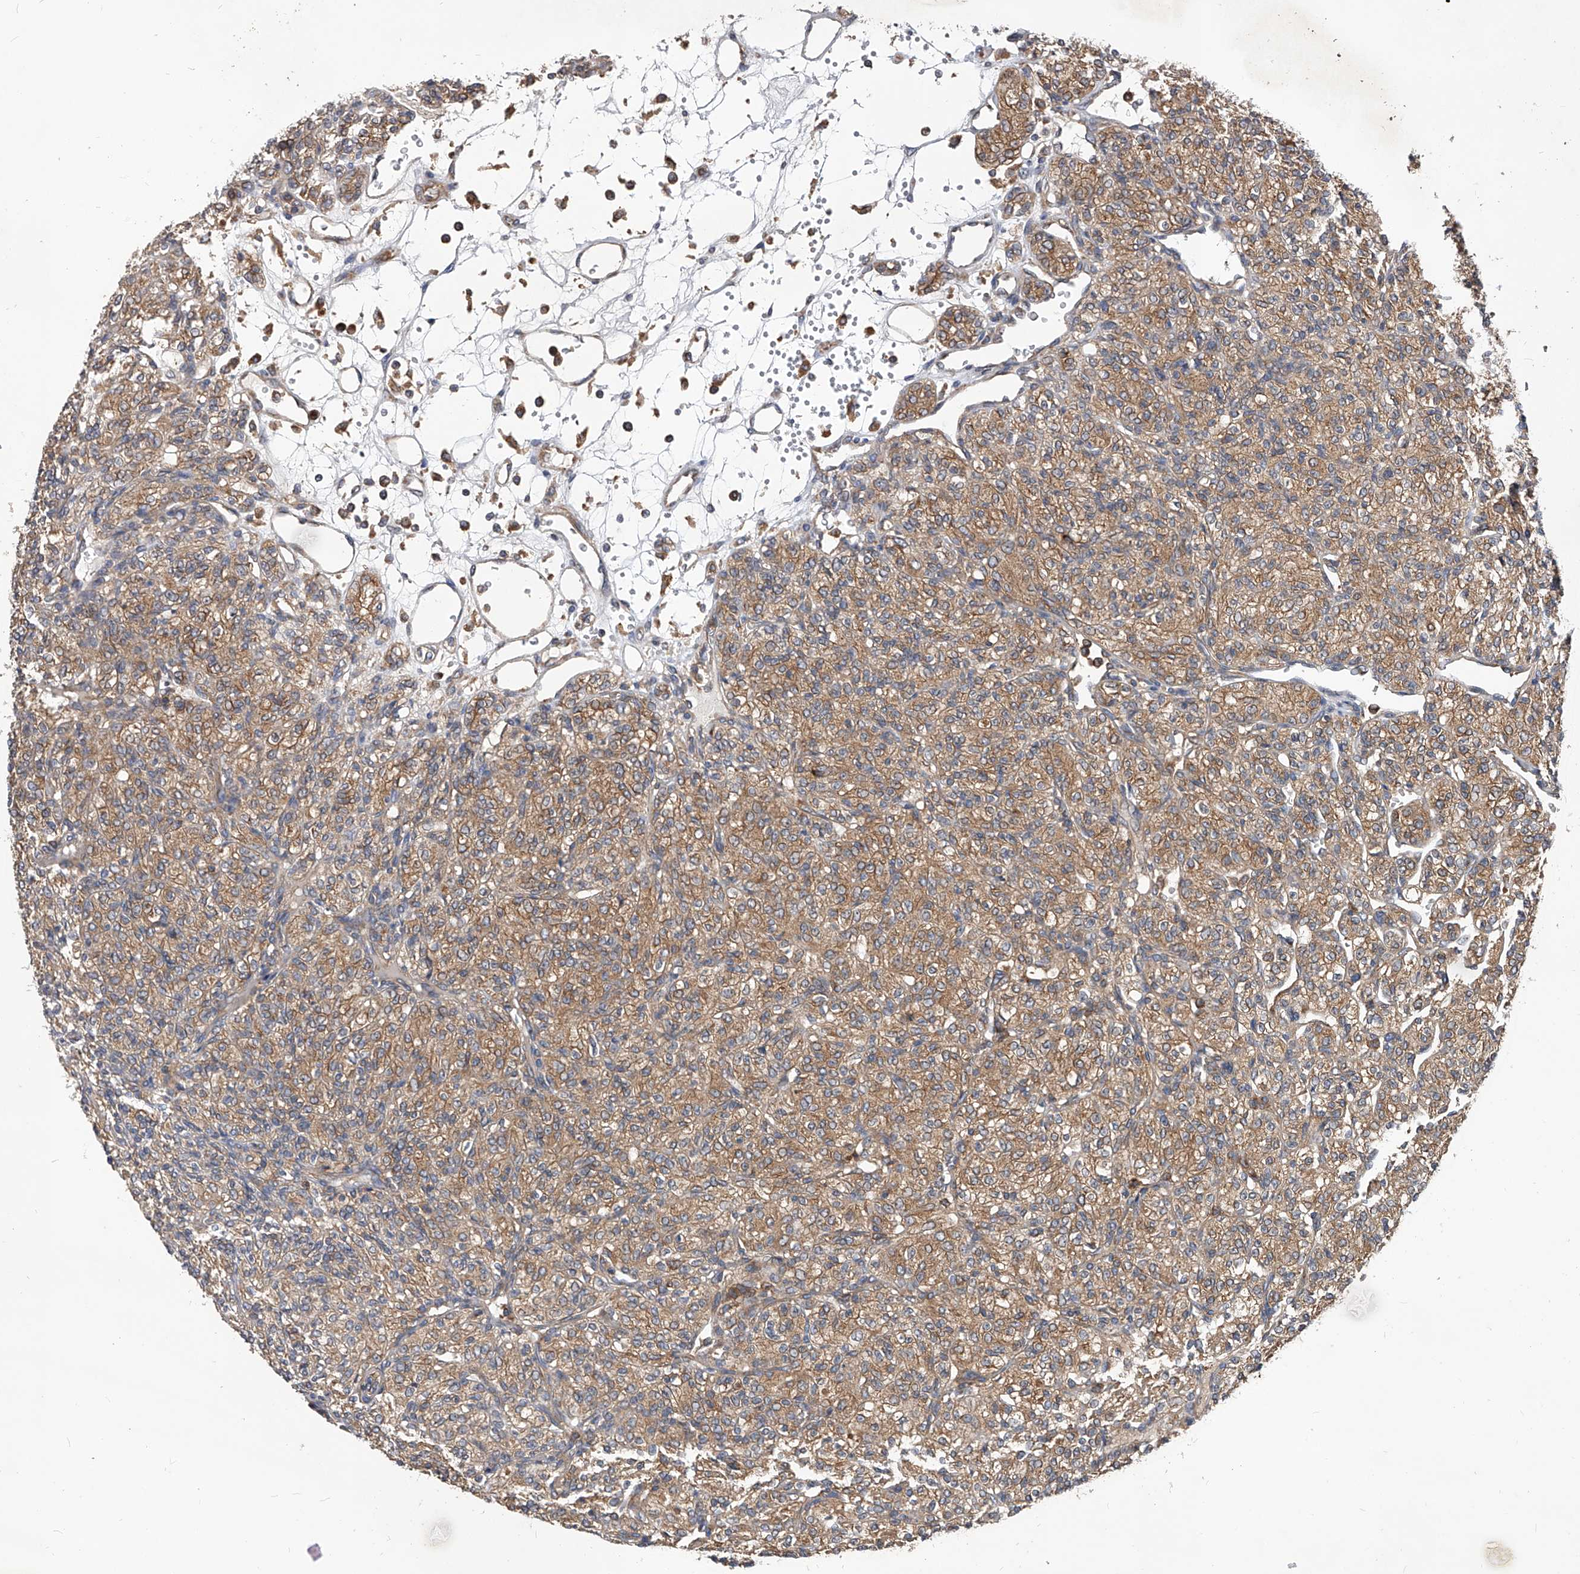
{"staining": {"intensity": "moderate", "quantity": ">75%", "location": "cytoplasmic/membranous"}, "tissue": "renal cancer", "cell_type": "Tumor cells", "image_type": "cancer", "snomed": [{"axis": "morphology", "description": "Adenocarcinoma, NOS"}, {"axis": "topography", "description": "Kidney"}], "caption": "Immunohistochemical staining of human renal cancer demonstrates medium levels of moderate cytoplasmic/membranous expression in approximately >75% of tumor cells.", "gene": "CFAP410", "patient": {"sex": "male", "age": 77}}